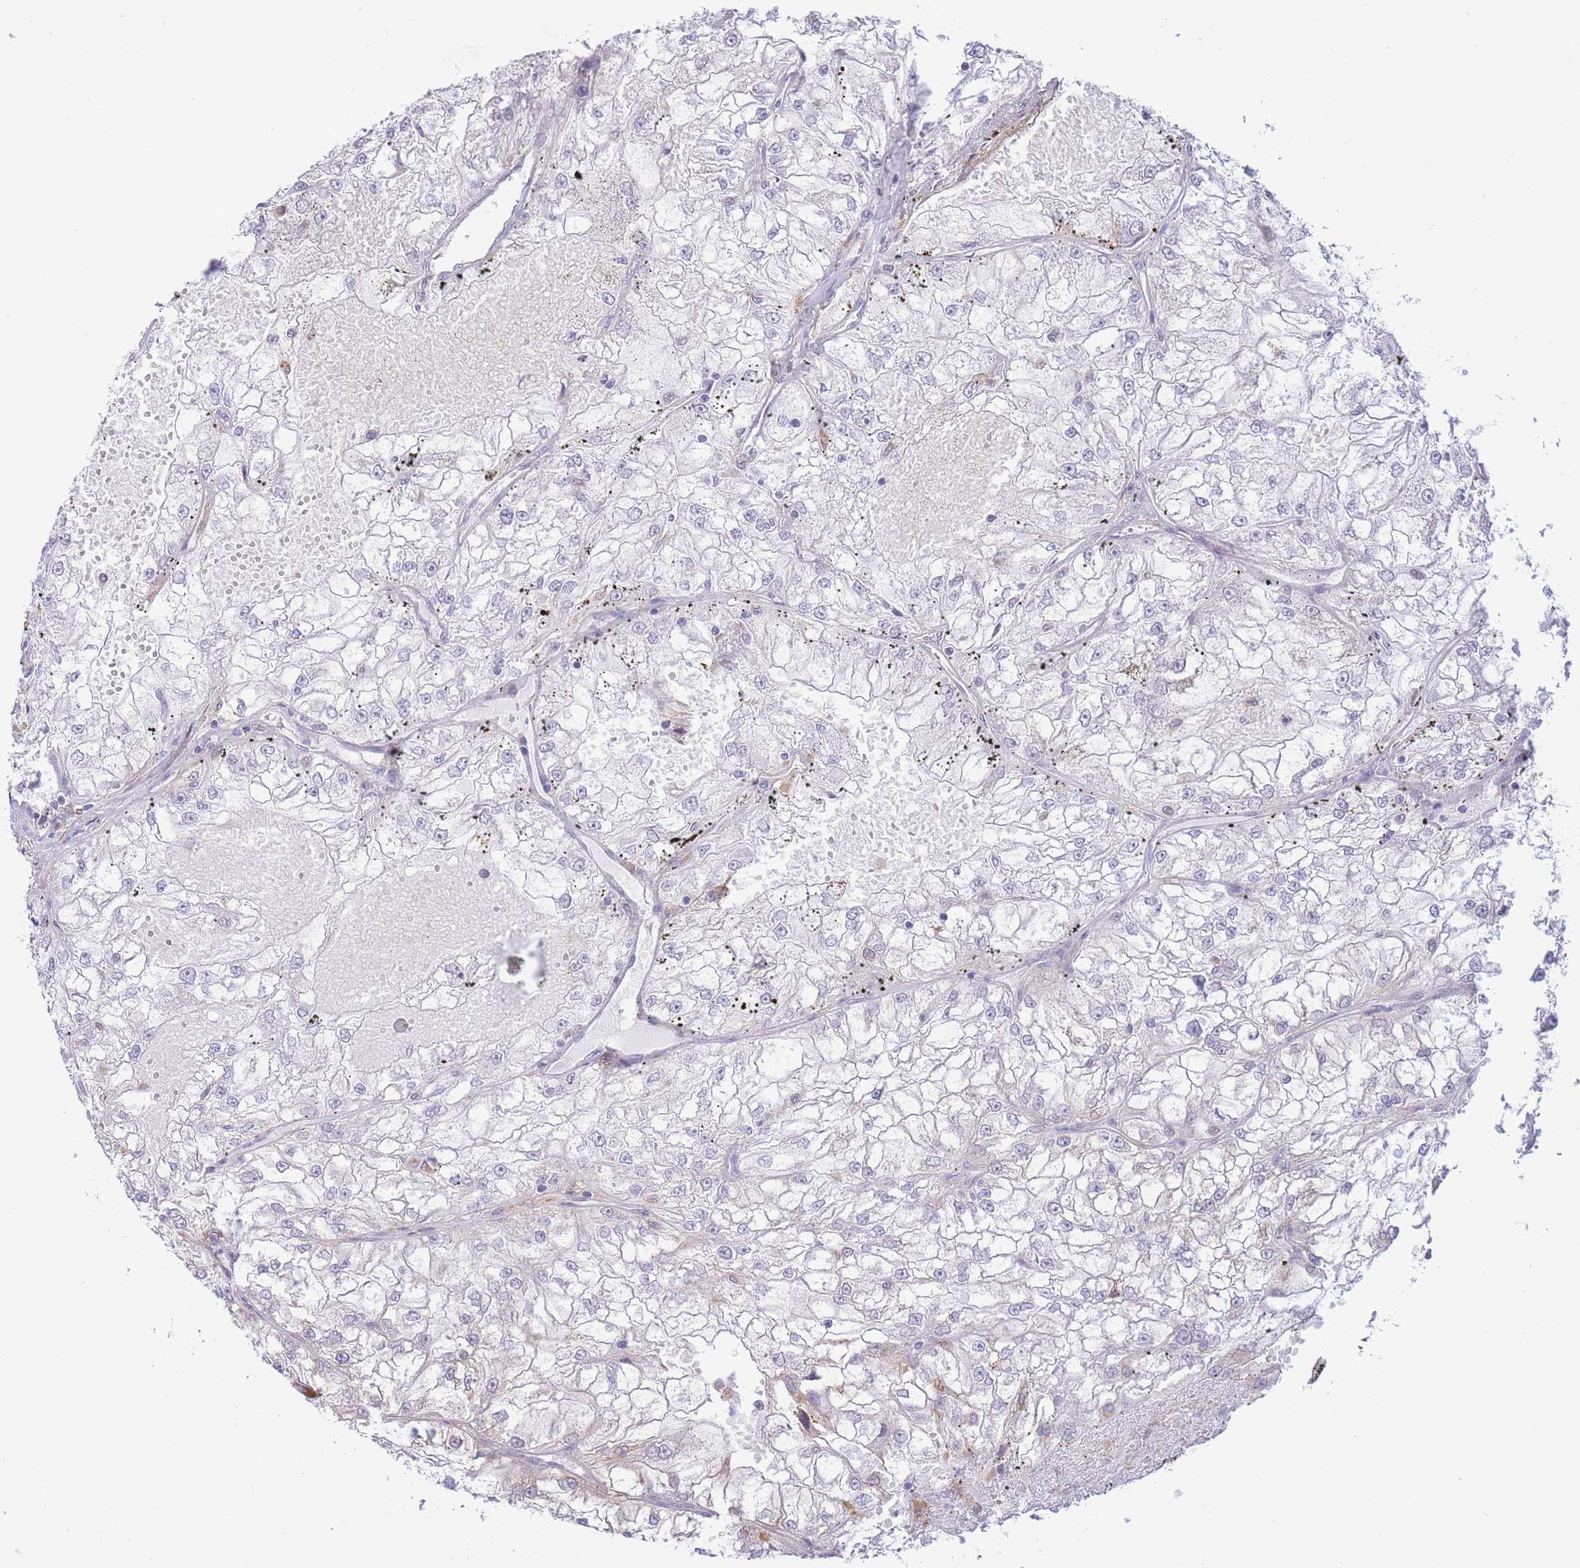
{"staining": {"intensity": "weak", "quantity": "25%-75%", "location": "cytoplasmic/membranous"}, "tissue": "renal cancer", "cell_type": "Tumor cells", "image_type": "cancer", "snomed": [{"axis": "morphology", "description": "Adenocarcinoma, NOS"}, {"axis": "topography", "description": "Kidney"}], "caption": "Tumor cells show weak cytoplasmic/membranous expression in approximately 25%-75% of cells in renal adenocarcinoma. The staining is performed using DAB (3,3'-diaminobenzidine) brown chromogen to label protein expression. The nuclei are counter-stained blue using hematoxylin.", "gene": "MYDGF", "patient": {"sex": "female", "age": 72}}